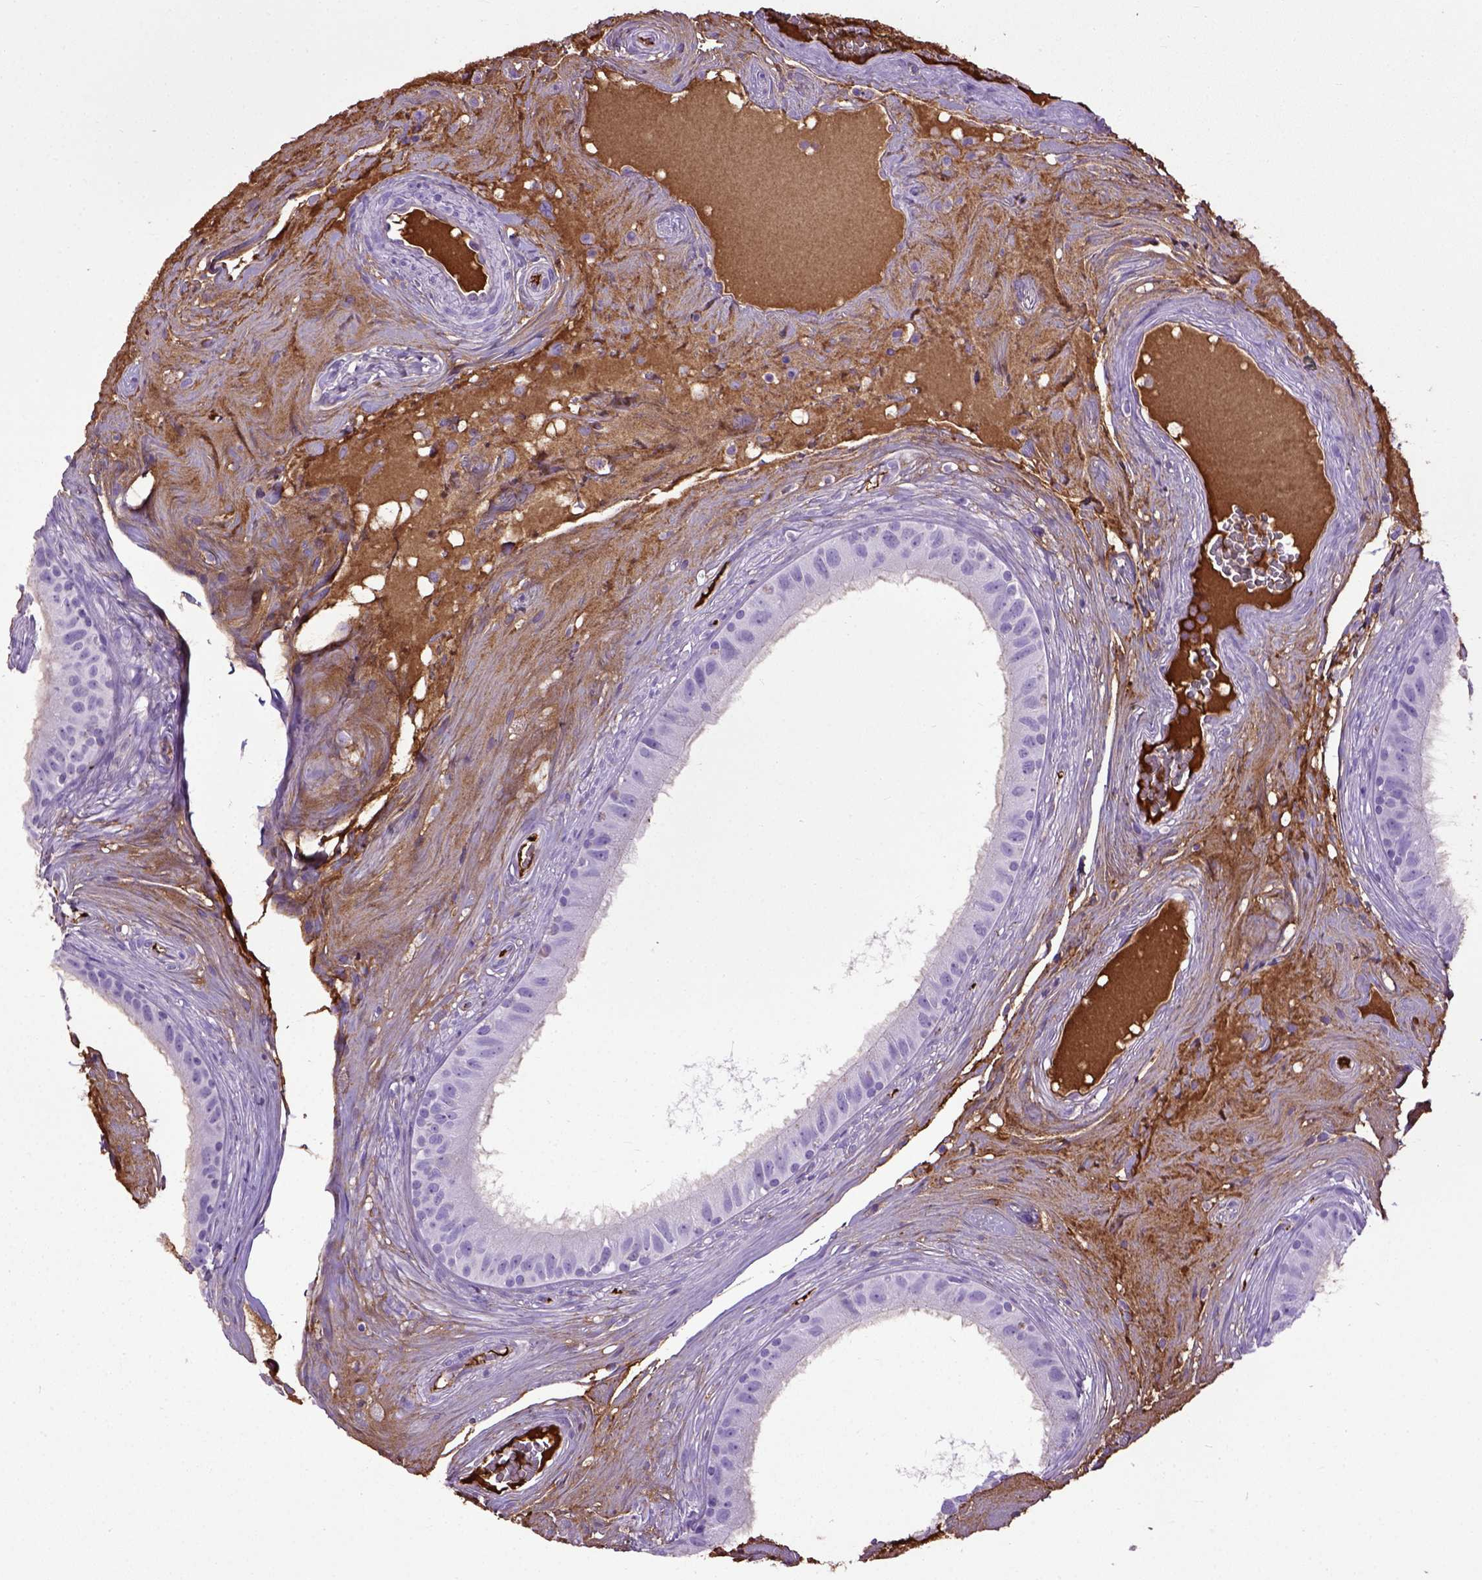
{"staining": {"intensity": "negative", "quantity": "none", "location": "none"}, "tissue": "epididymis", "cell_type": "Glandular cells", "image_type": "normal", "snomed": [{"axis": "morphology", "description": "Normal tissue, NOS"}, {"axis": "topography", "description": "Epididymis"}], "caption": "A histopathology image of epididymis stained for a protein demonstrates no brown staining in glandular cells.", "gene": "ADAMTS8", "patient": {"sex": "male", "age": 59}}